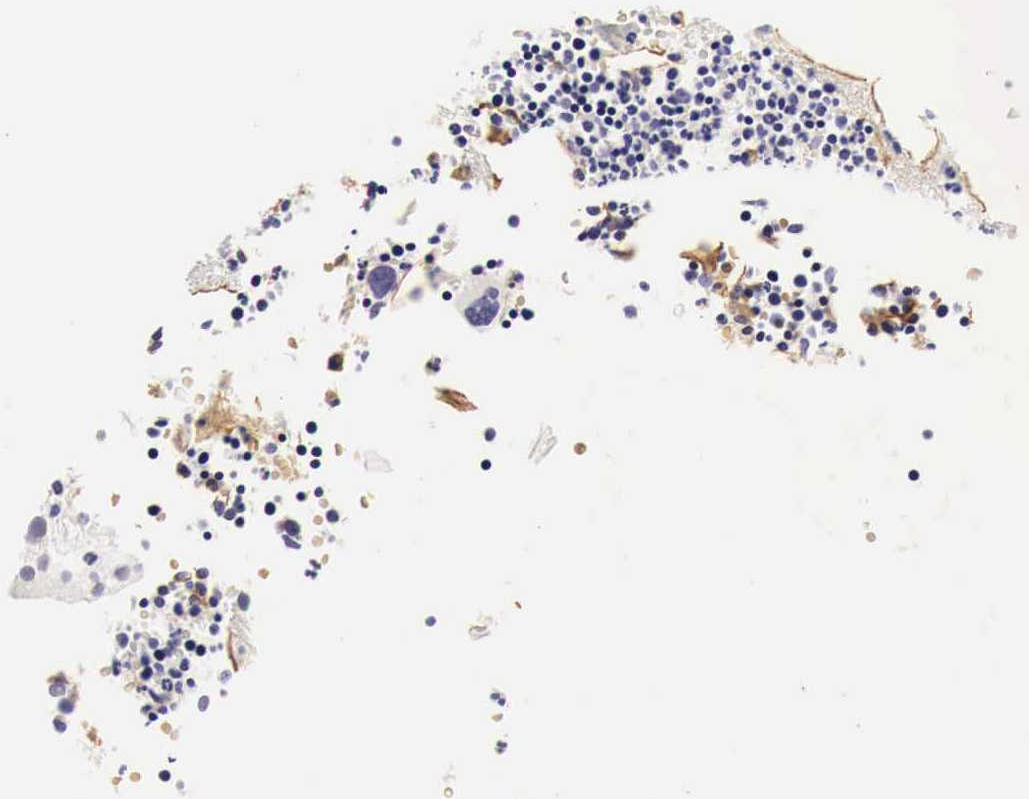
{"staining": {"intensity": "negative", "quantity": "none", "location": "none"}, "tissue": "bone marrow", "cell_type": "Hematopoietic cells", "image_type": "normal", "snomed": [{"axis": "morphology", "description": "Normal tissue, NOS"}, {"axis": "topography", "description": "Bone marrow"}], "caption": "Immunohistochemistry image of unremarkable bone marrow: human bone marrow stained with DAB exhibits no significant protein staining in hematopoietic cells.", "gene": "LAMB2", "patient": {"sex": "male", "age": 75}}